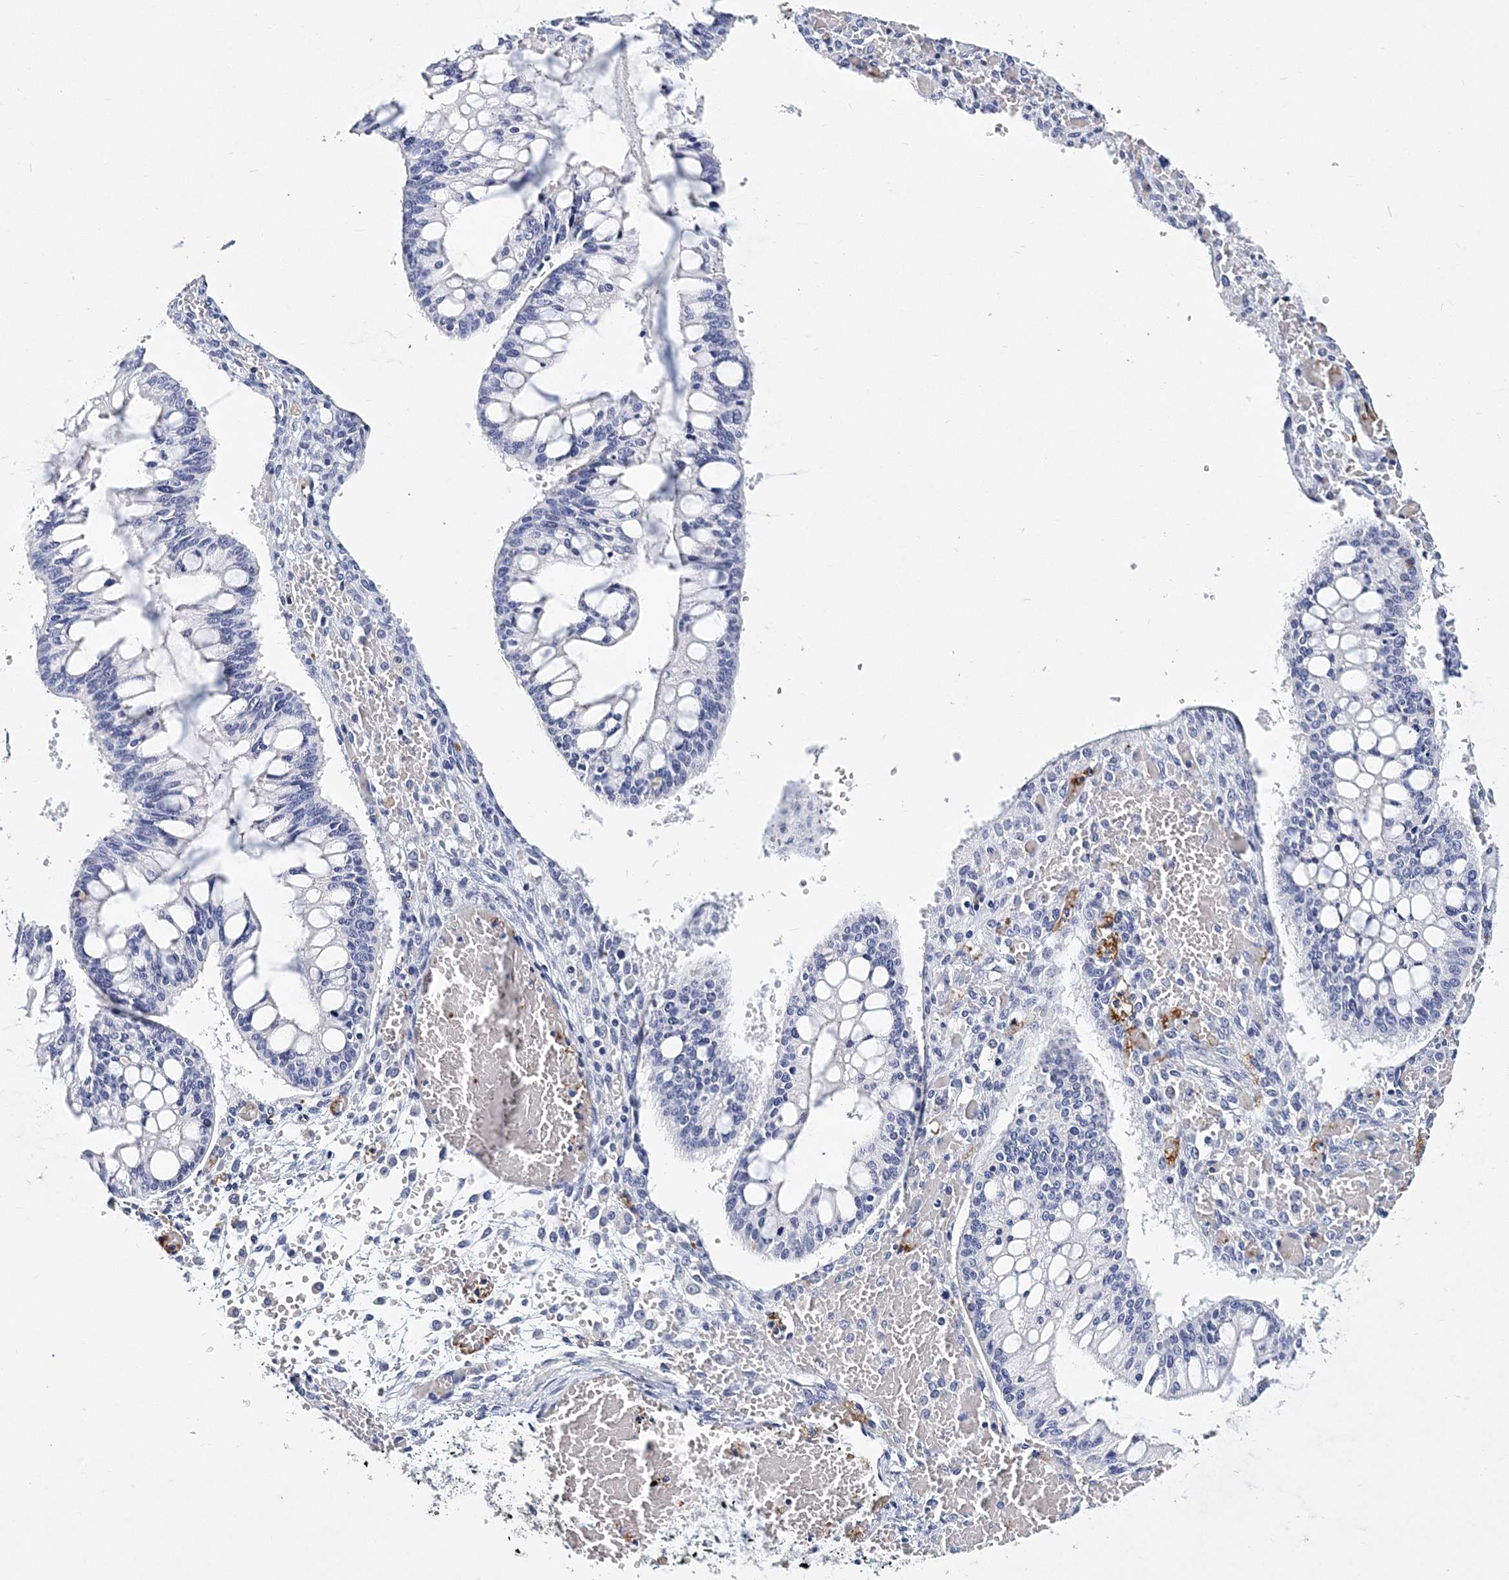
{"staining": {"intensity": "negative", "quantity": "none", "location": "none"}, "tissue": "ovarian cancer", "cell_type": "Tumor cells", "image_type": "cancer", "snomed": [{"axis": "morphology", "description": "Cystadenocarcinoma, mucinous, NOS"}, {"axis": "topography", "description": "Ovary"}], "caption": "DAB (3,3'-diaminobenzidine) immunohistochemical staining of human mucinous cystadenocarcinoma (ovarian) shows no significant positivity in tumor cells. (Brightfield microscopy of DAB immunohistochemistry (IHC) at high magnification).", "gene": "ITGA2B", "patient": {"sex": "female", "age": 73}}